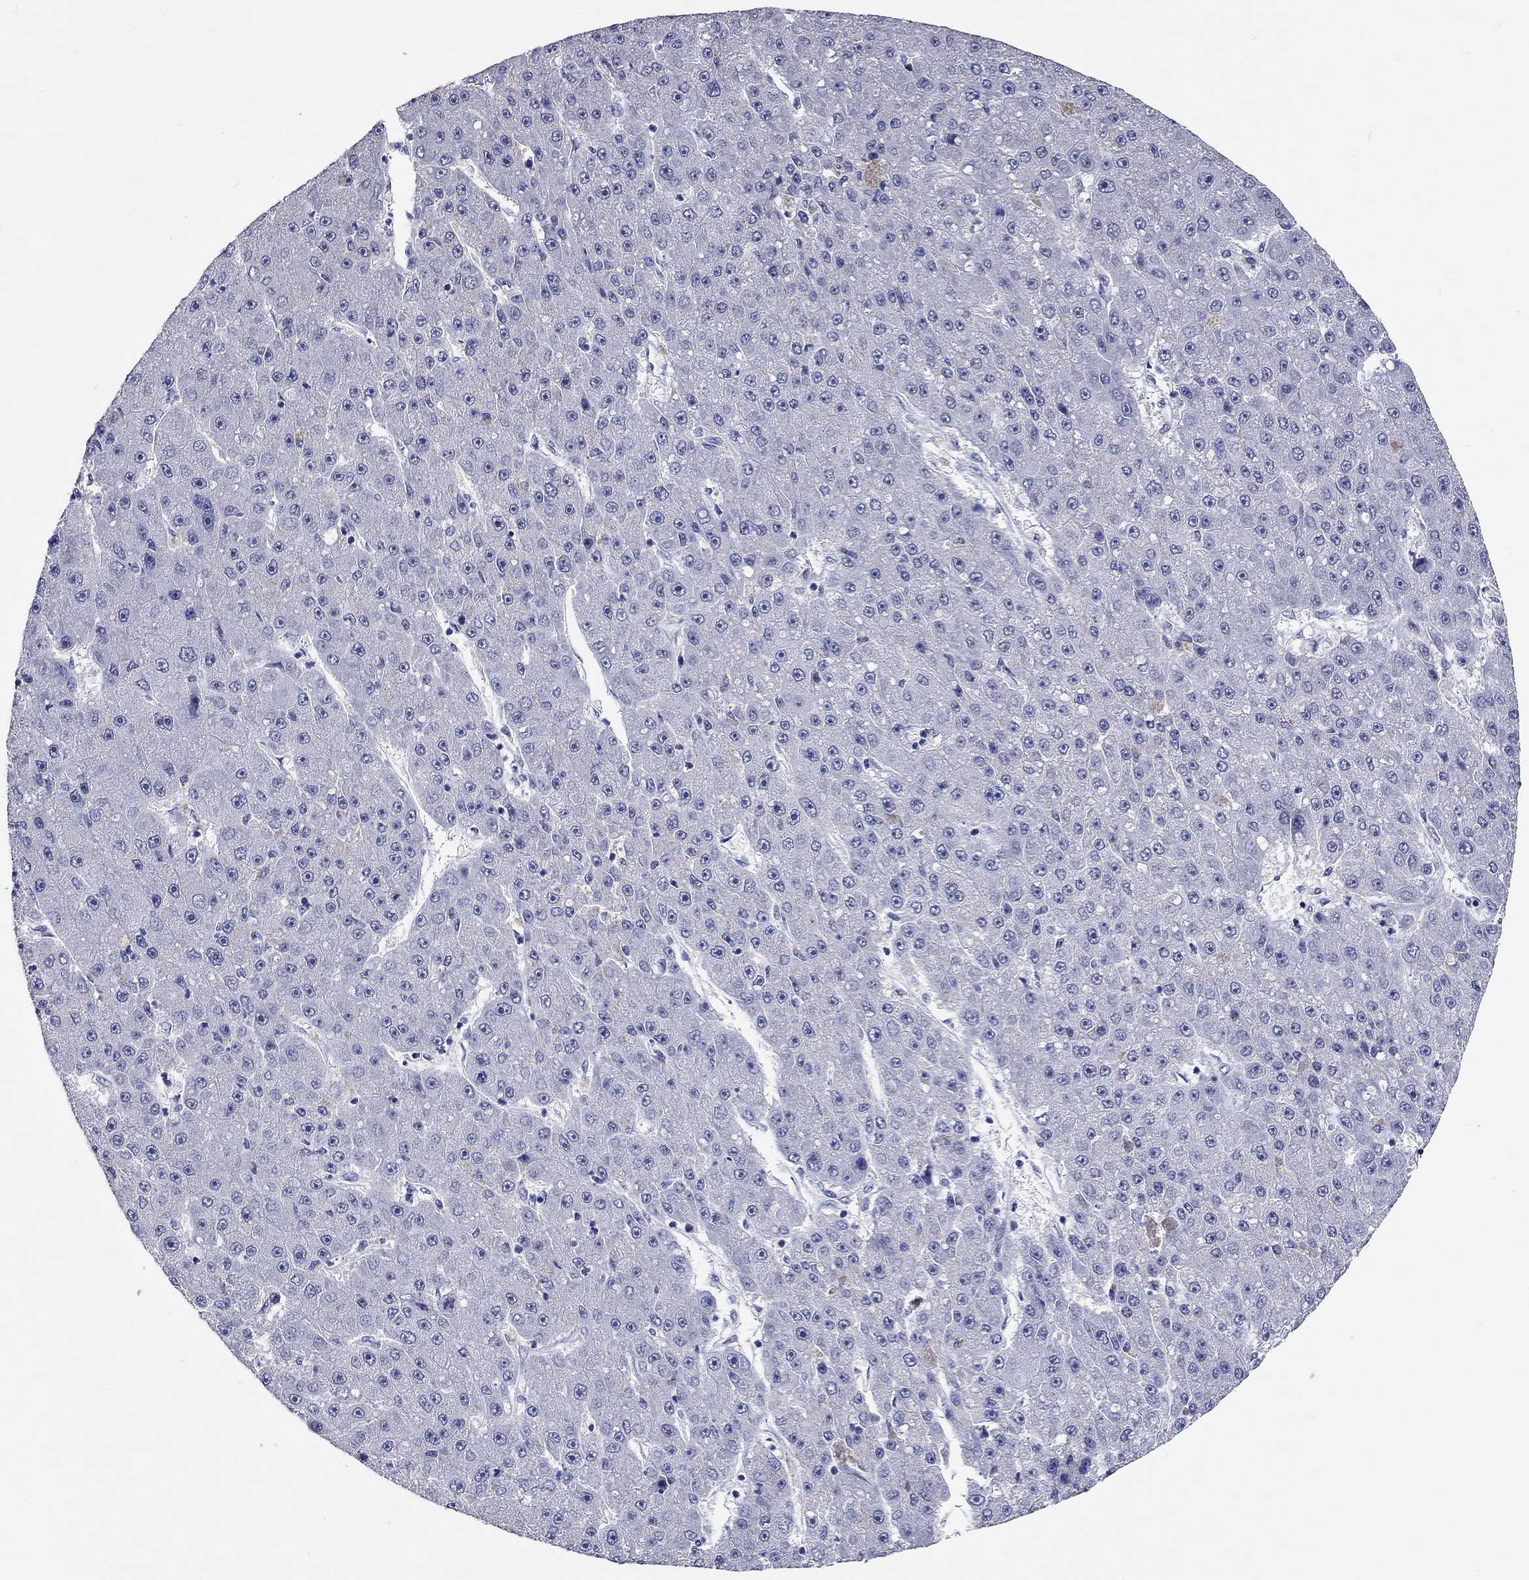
{"staining": {"intensity": "negative", "quantity": "none", "location": "none"}, "tissue": "liver cancer", "cell_type": "Tumor cells", "image_type": "cancer", "snomed": [{"axis": "morphology", "description": "Carcinoma, Hepatocellular, NOS"}, {"axis": "topography", "description": "Liver"}], "caption": "This histopathology image is of liver hepatocellular carcinoma stained with immunohistochemistry (IHC) to label a protein in brown with the nuclei are counter-stained blue. There is no staining in tumor cells.", "gene": "GRIN1", "patient": {"sex": "male", "age": 67}}